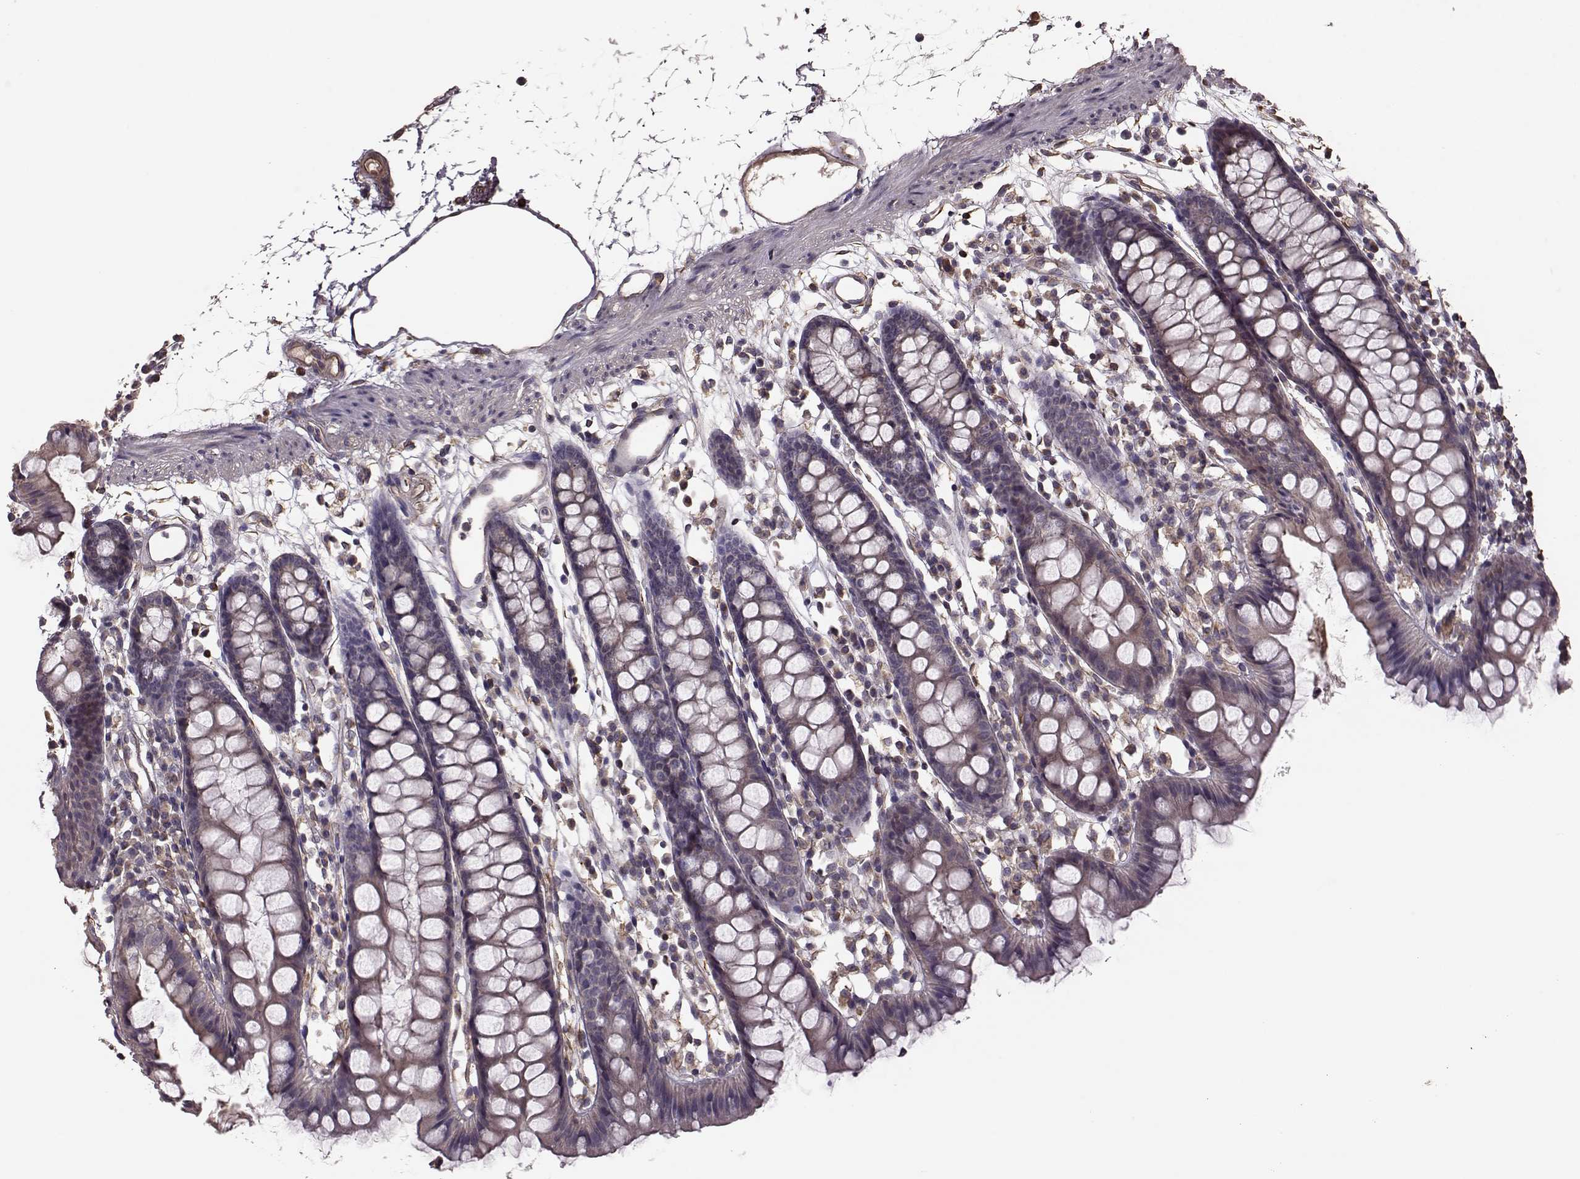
{"staining": {"intensity": "strong", "quantity": ">75%", "location": "cytoplasmic/membranous"}, "tissue": "colon", "cell_type": "Endothelial cells", "image_type": "normal", "snomed": [{"axis": "morphology", "description": "Normal tissue, NOS"}, {"axis": "topography", "description": "Colon"}], "caption": "A high-resolution image shows immunohistochemistry (IHC) staining of benign colon, which reveals strong cytoplasmic/membranous positivity in approximately >75% of endothelial cells. The protein of interest is stained brown, and the nuclei are stained in blue (DAB (3,3'-diaminobenzidine) IHC with brightfield microscopy, high magnification).", "gene": "NTF3", "patient": {"sex": "male", "age": 47}}